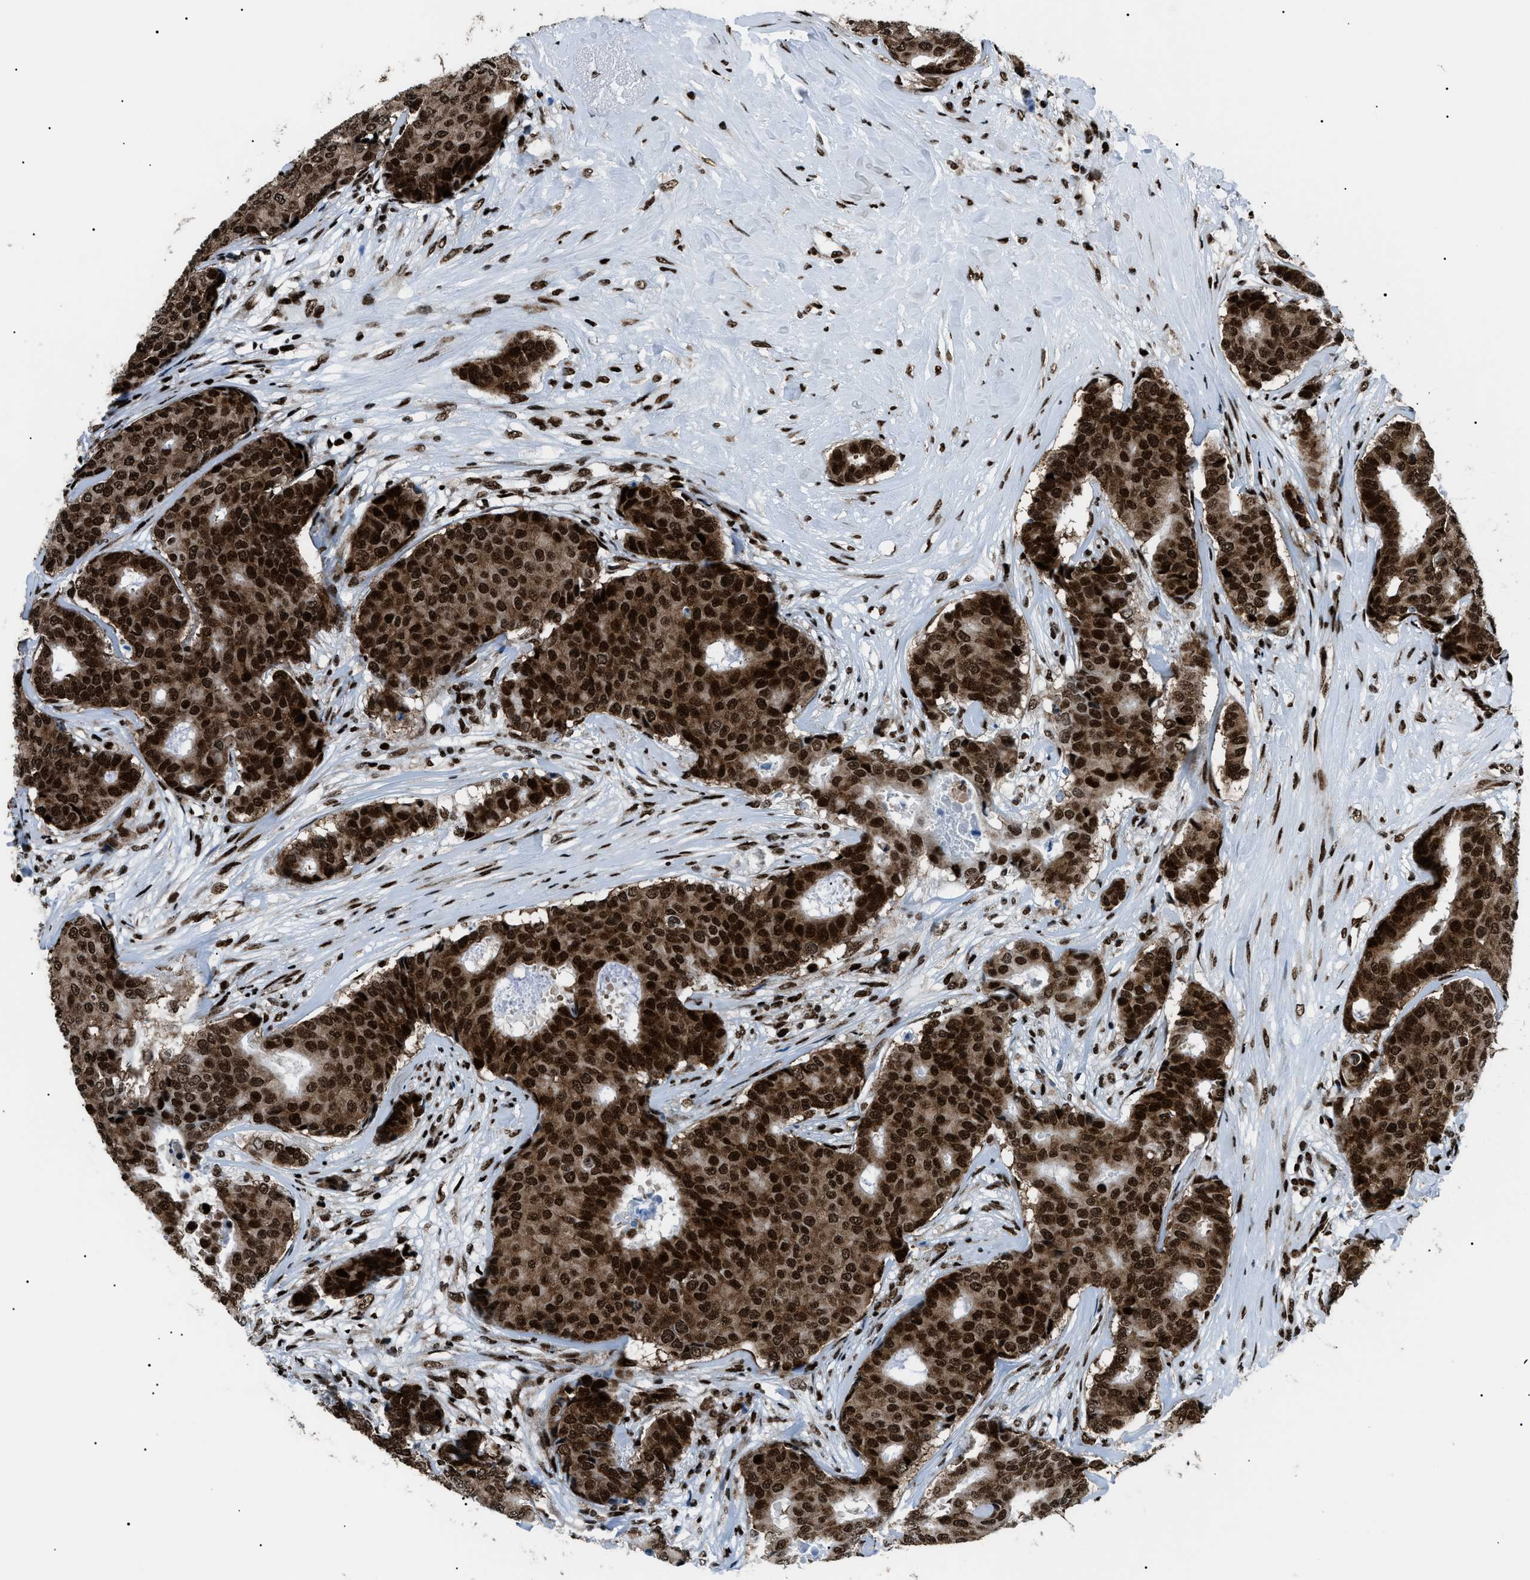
{"staining": {"intensity": "strong", "quantity": ">75%", "location": "cytoplasmic/membranous,nuclear"}, "tissue": "breast cancer", "cell_type": "Tumor cells", "image_type": "cancer", "snomed": [{"axis": "morphology", "description": "Duct carcinoma"}, {"axis": "topography", "description": "Breast"}], "caption": "A high-resolution histopathology image shows immunohistochemistry (IHC) staining of breast cancer (intraductal carcinoma), which exhibits strong cytoplasmic/membranous and nuclear positivity in approximately >75% of tumor cells.", "gene": "HNRNPK", "patient": {"sex": "female", "age": 75}}